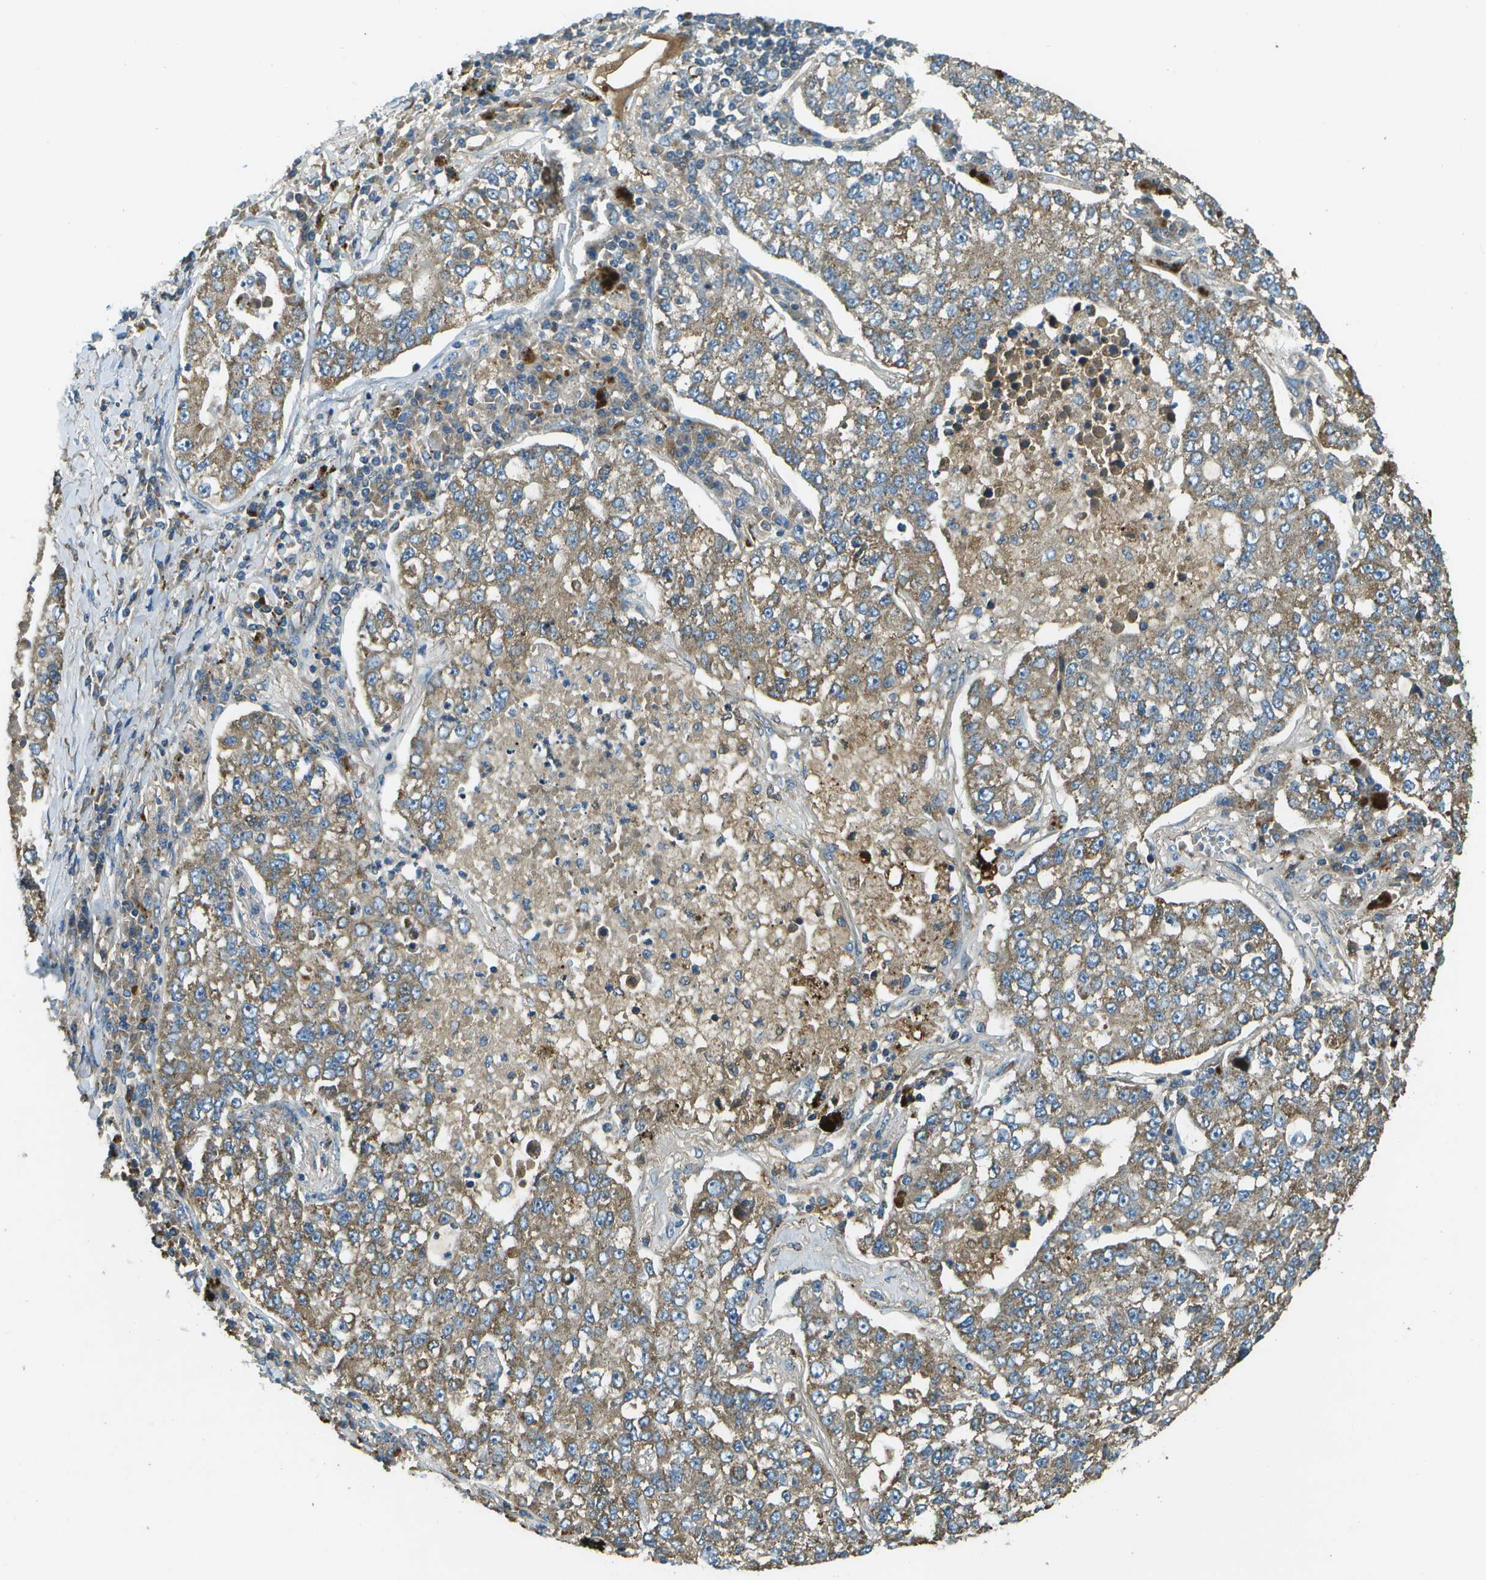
{"staining": {"intensity": "moderate", "quantity": ">75%", "location": "cytoplasmic/membranous"}, "tissue": "lung cancer", "cell_type": "Tumor cells", "image_type": "cancer", "snomed": [{"axis": "morphology", "description": "Adenocarcinoma, NOS"}, {"axis": "topography", "description": "Lung"}], "caption": "Protein staining of lung cancer (adenocarcinoma) tissue demonstrates moderate cytoplasmic/membranous staining in about >75% of tumor cells. The staining is performed using DAB brown chromogen to label protein expression. The nuclei are counter-stained blue using hematoxylin.", "gene": "PXYLP1", "patient": {"sex": "male", "age": 49}}